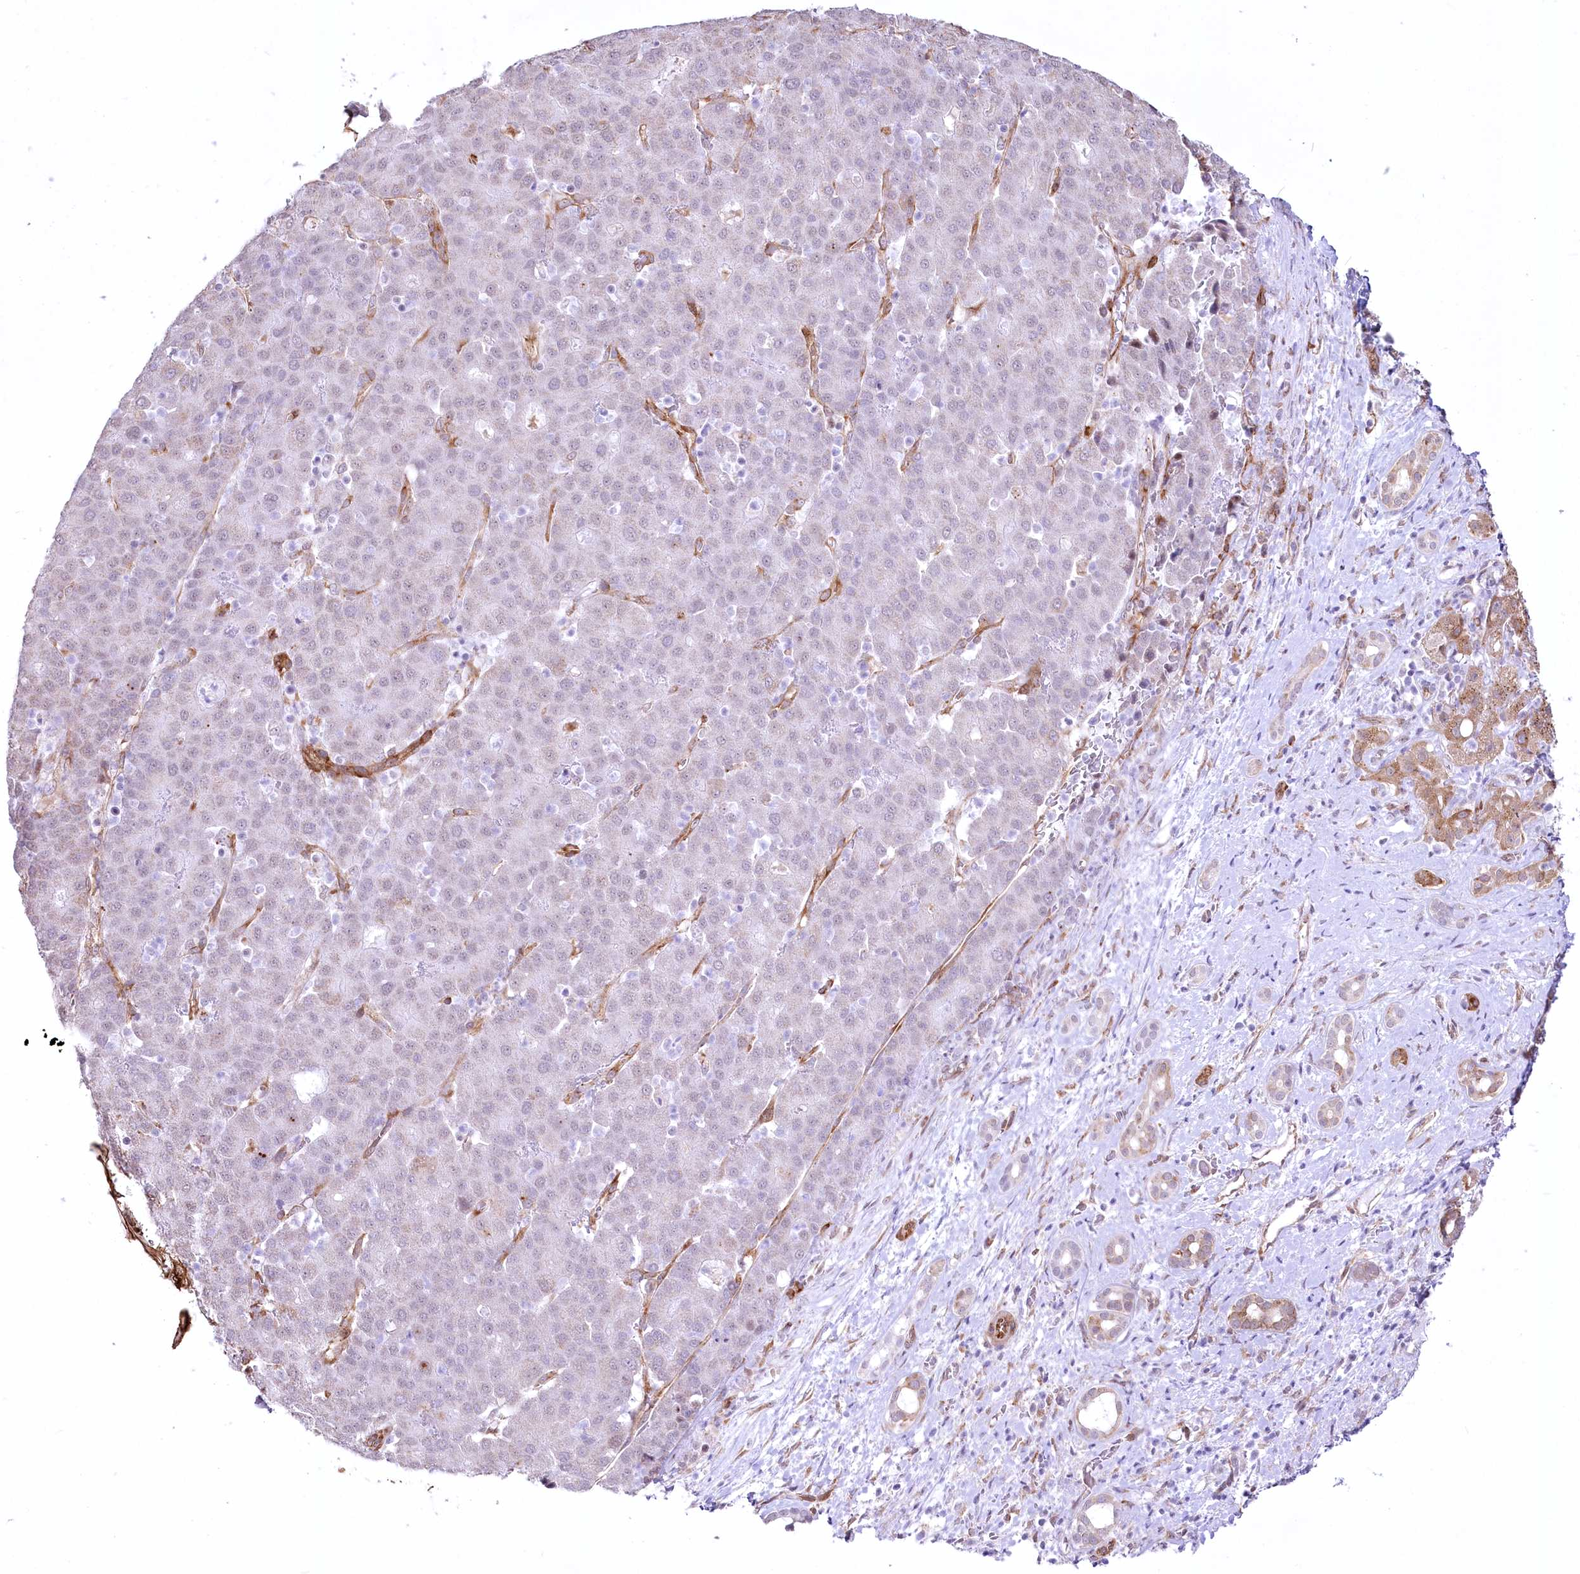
{"staining": {"intensity": "negative", "quantity": "none", "location": "none"}, "tissue": "liver cancer", "cell_type": "Tumor cells", "image_type": "cancer", "snomed": [{"axis": "morphology", "description": "Carcinoma, Hepatocellular, NOS"}, {"axis": "topography", "description": "Liver"}], "caption": "DAB immunohistochemical staining of human liver hepatocellular carcinoma reveals no significant staining in tumor cells.", "gene": "YBX3", "patient": {"sex": "male", "age": 65}}